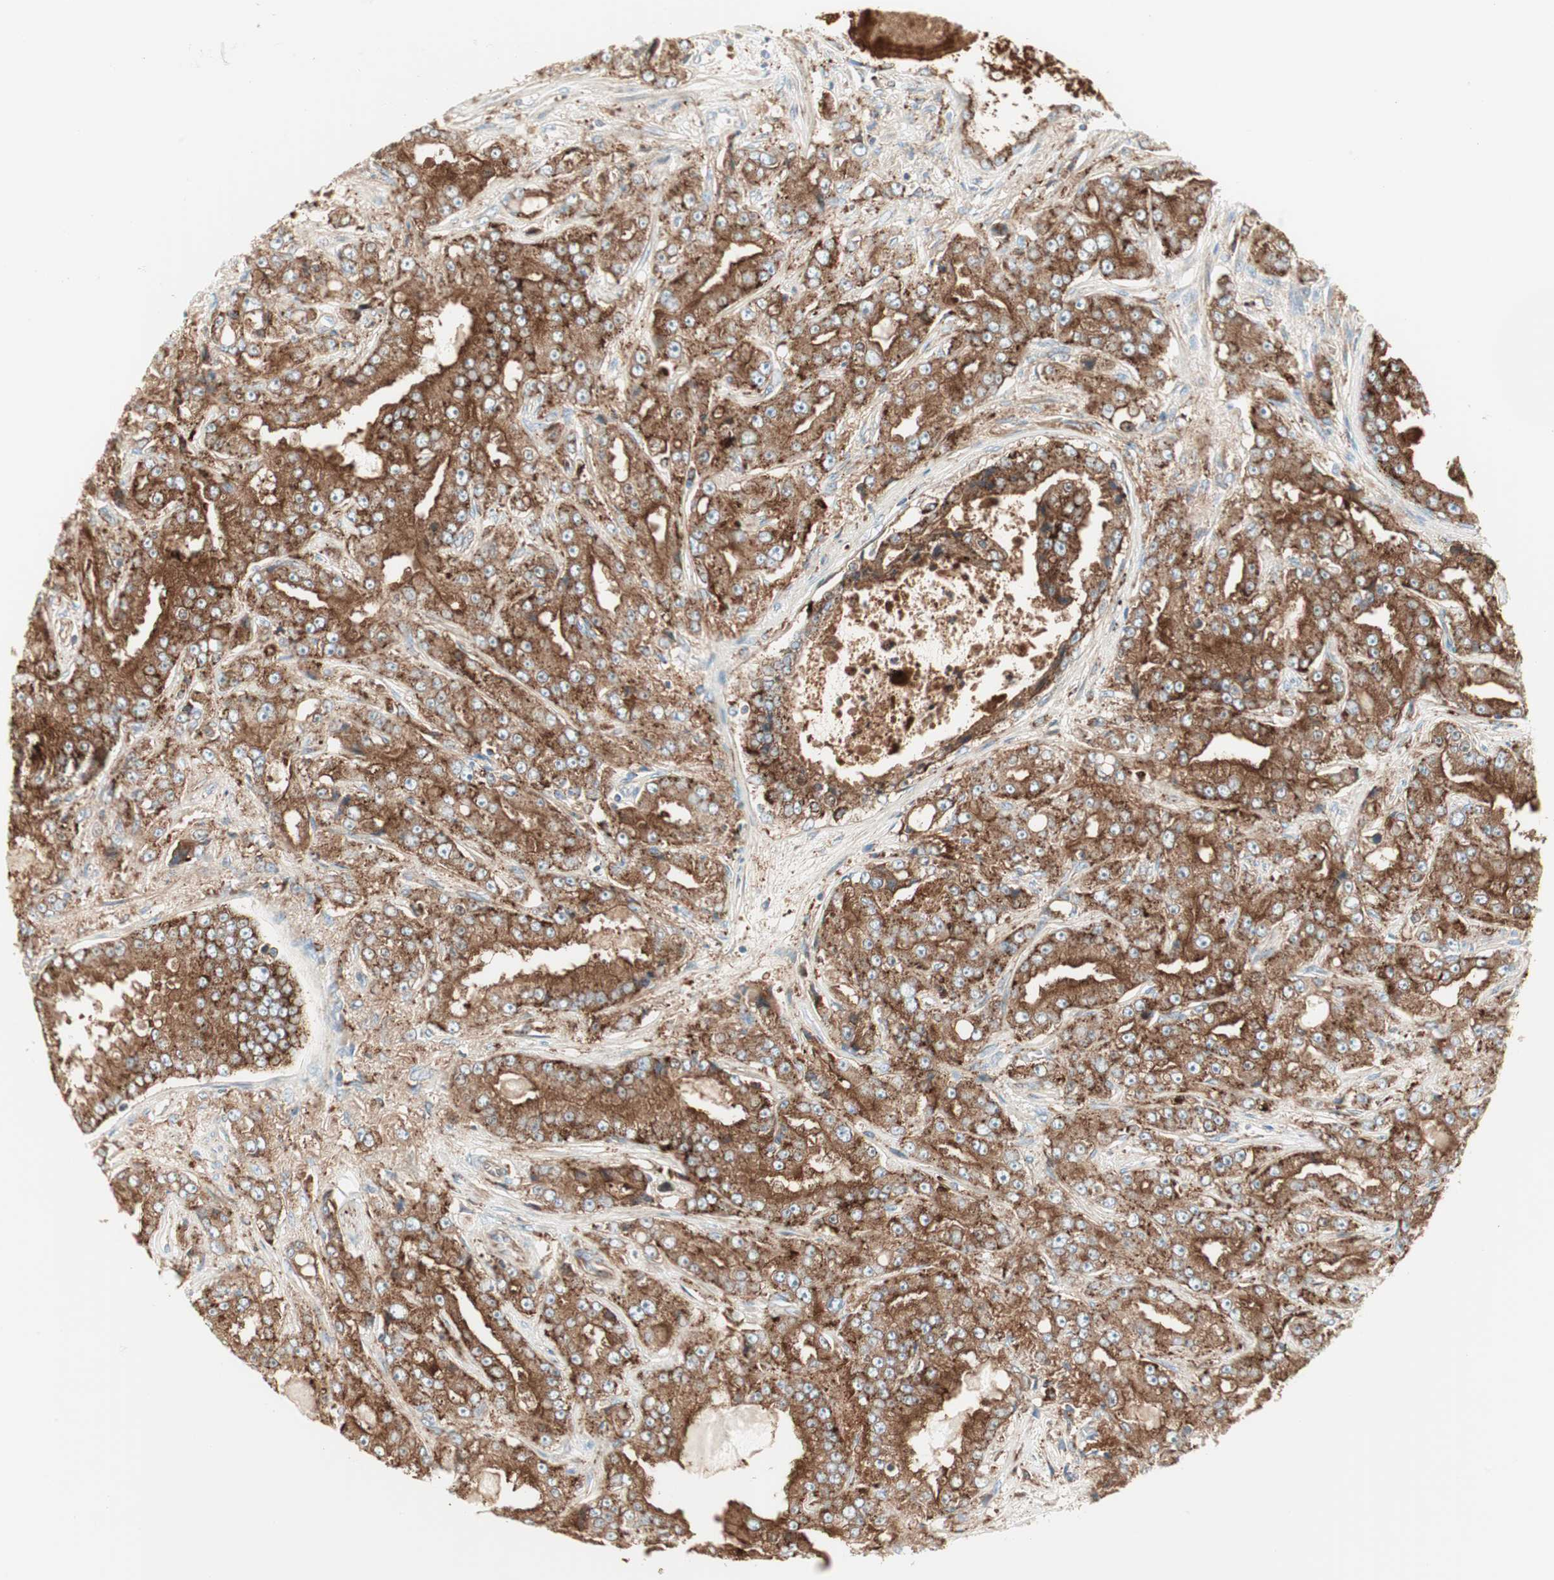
{"staining": {"intensity": "moderate", "quantity": "25%-75%", "location": "cytoplasmic/membranous"}, "tissue": "prostate cancer", "cell_type": "Tumor cells", "image_type": "cancer", "snomed": [{"axis": "morphology", "description": "Adenocarcinoma, High grade"}, {"axis": "topography", "description": "Prostate"}], "caption": "Moderate cytoplasmic/membranous protein staining is seen in approximately 25%-75% of tumor cells in prostate high-grade adenocarcinoma. (DAB = brown stain, brightfield microscopy at high magnification).", "gene": "ATP6V1G1", "patient": {"sex": "male", "age": 73}}